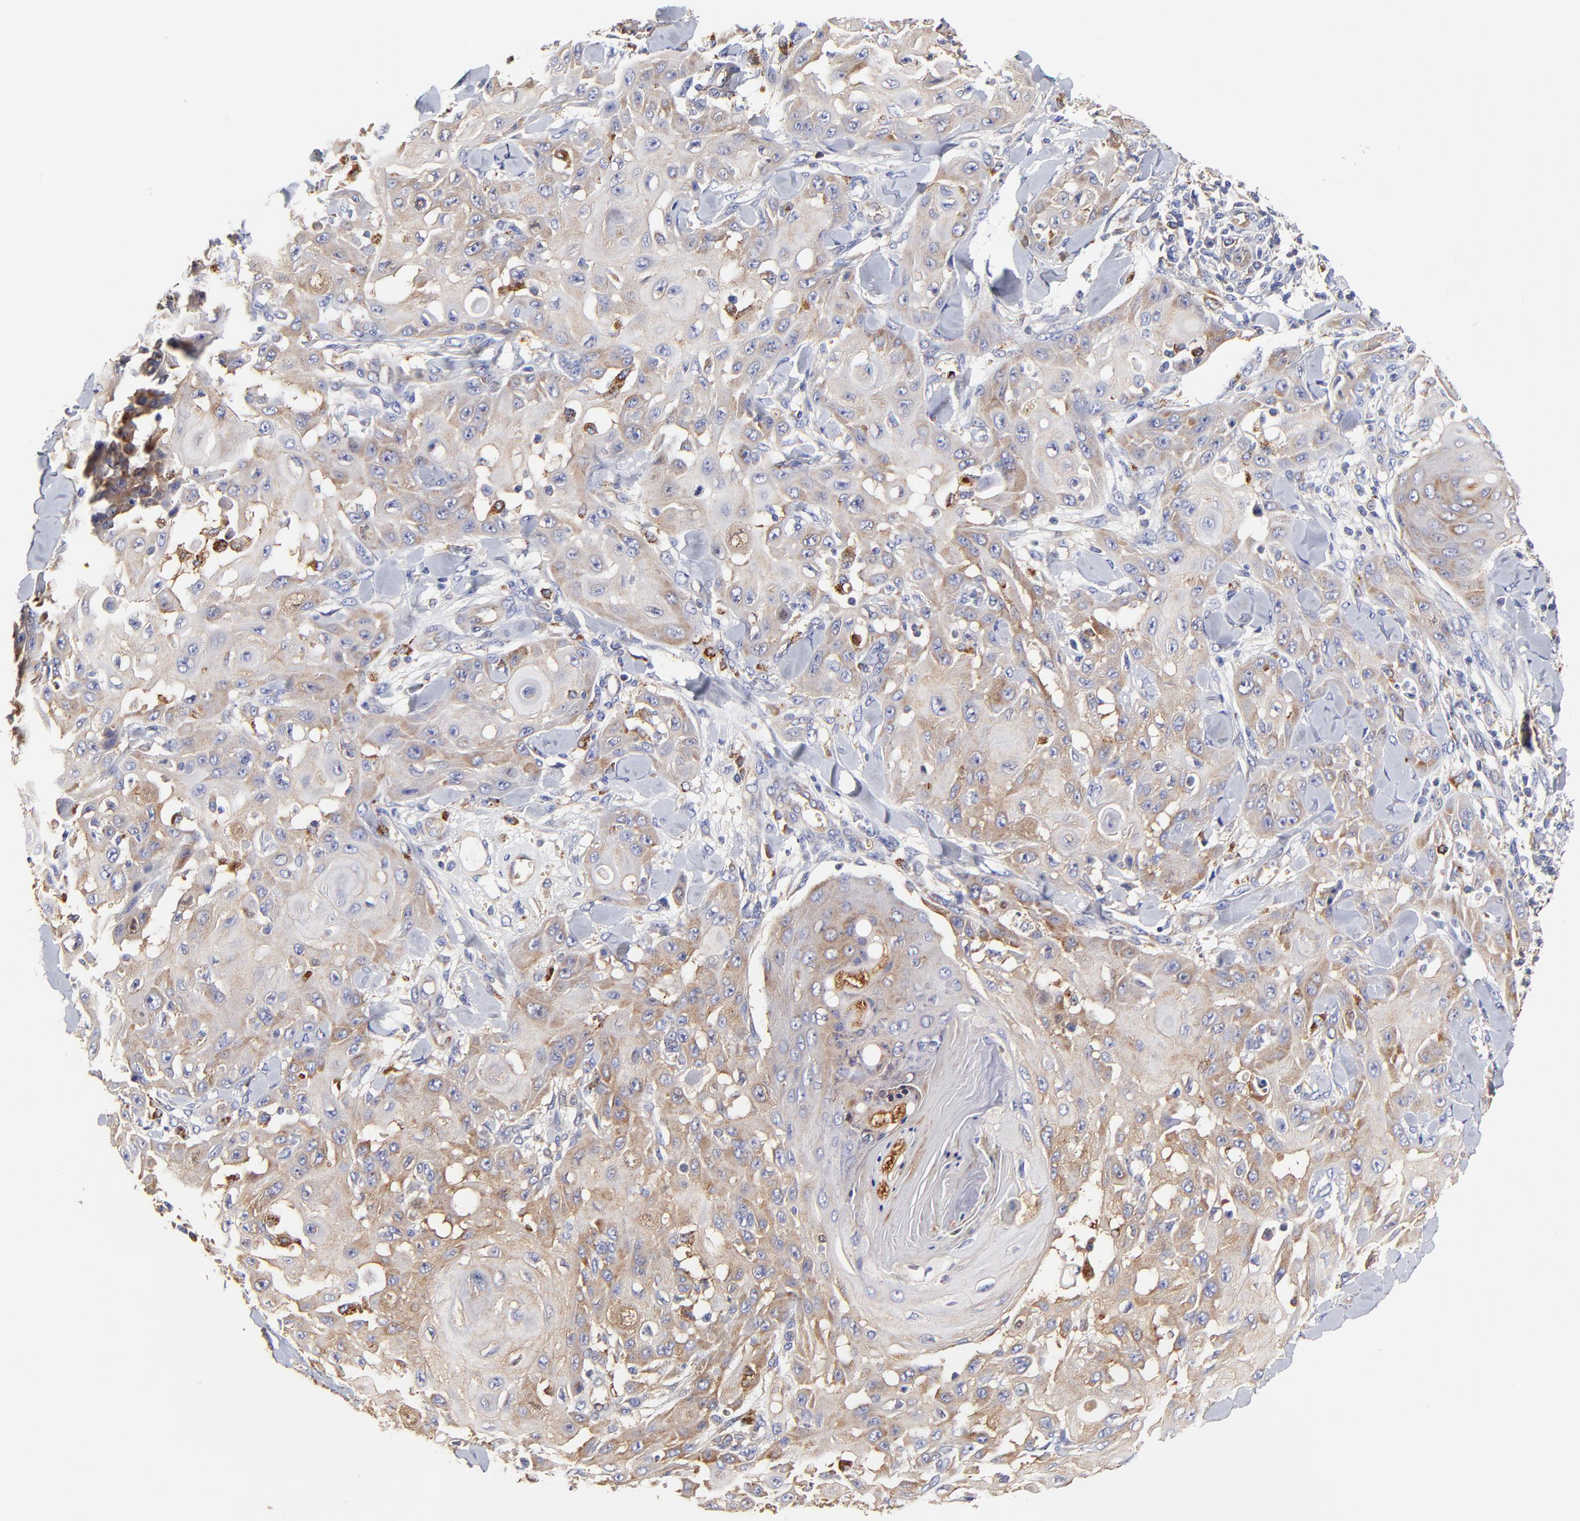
{"staining": {"intensity": "moderate", "quantity": "25%-75%", "location": "cytoplasmic/membranous"}, "tissue": "skin cancer", "cell_type": "Tumor cells", "image_type": "cancer", "snomed": [{"axis": "morphology", "description": "Squamous cell carcinoma, NOS"}, {"axis": "topography", "description": "Skin"}], "caption": "A brown stain labels moderate cytoplasmic/membranous expression of a protein in human skin squamous cell carcinoma tumor cells.", "gene": "CD2AP", "patient": {"sex": "male", "age": 24}}